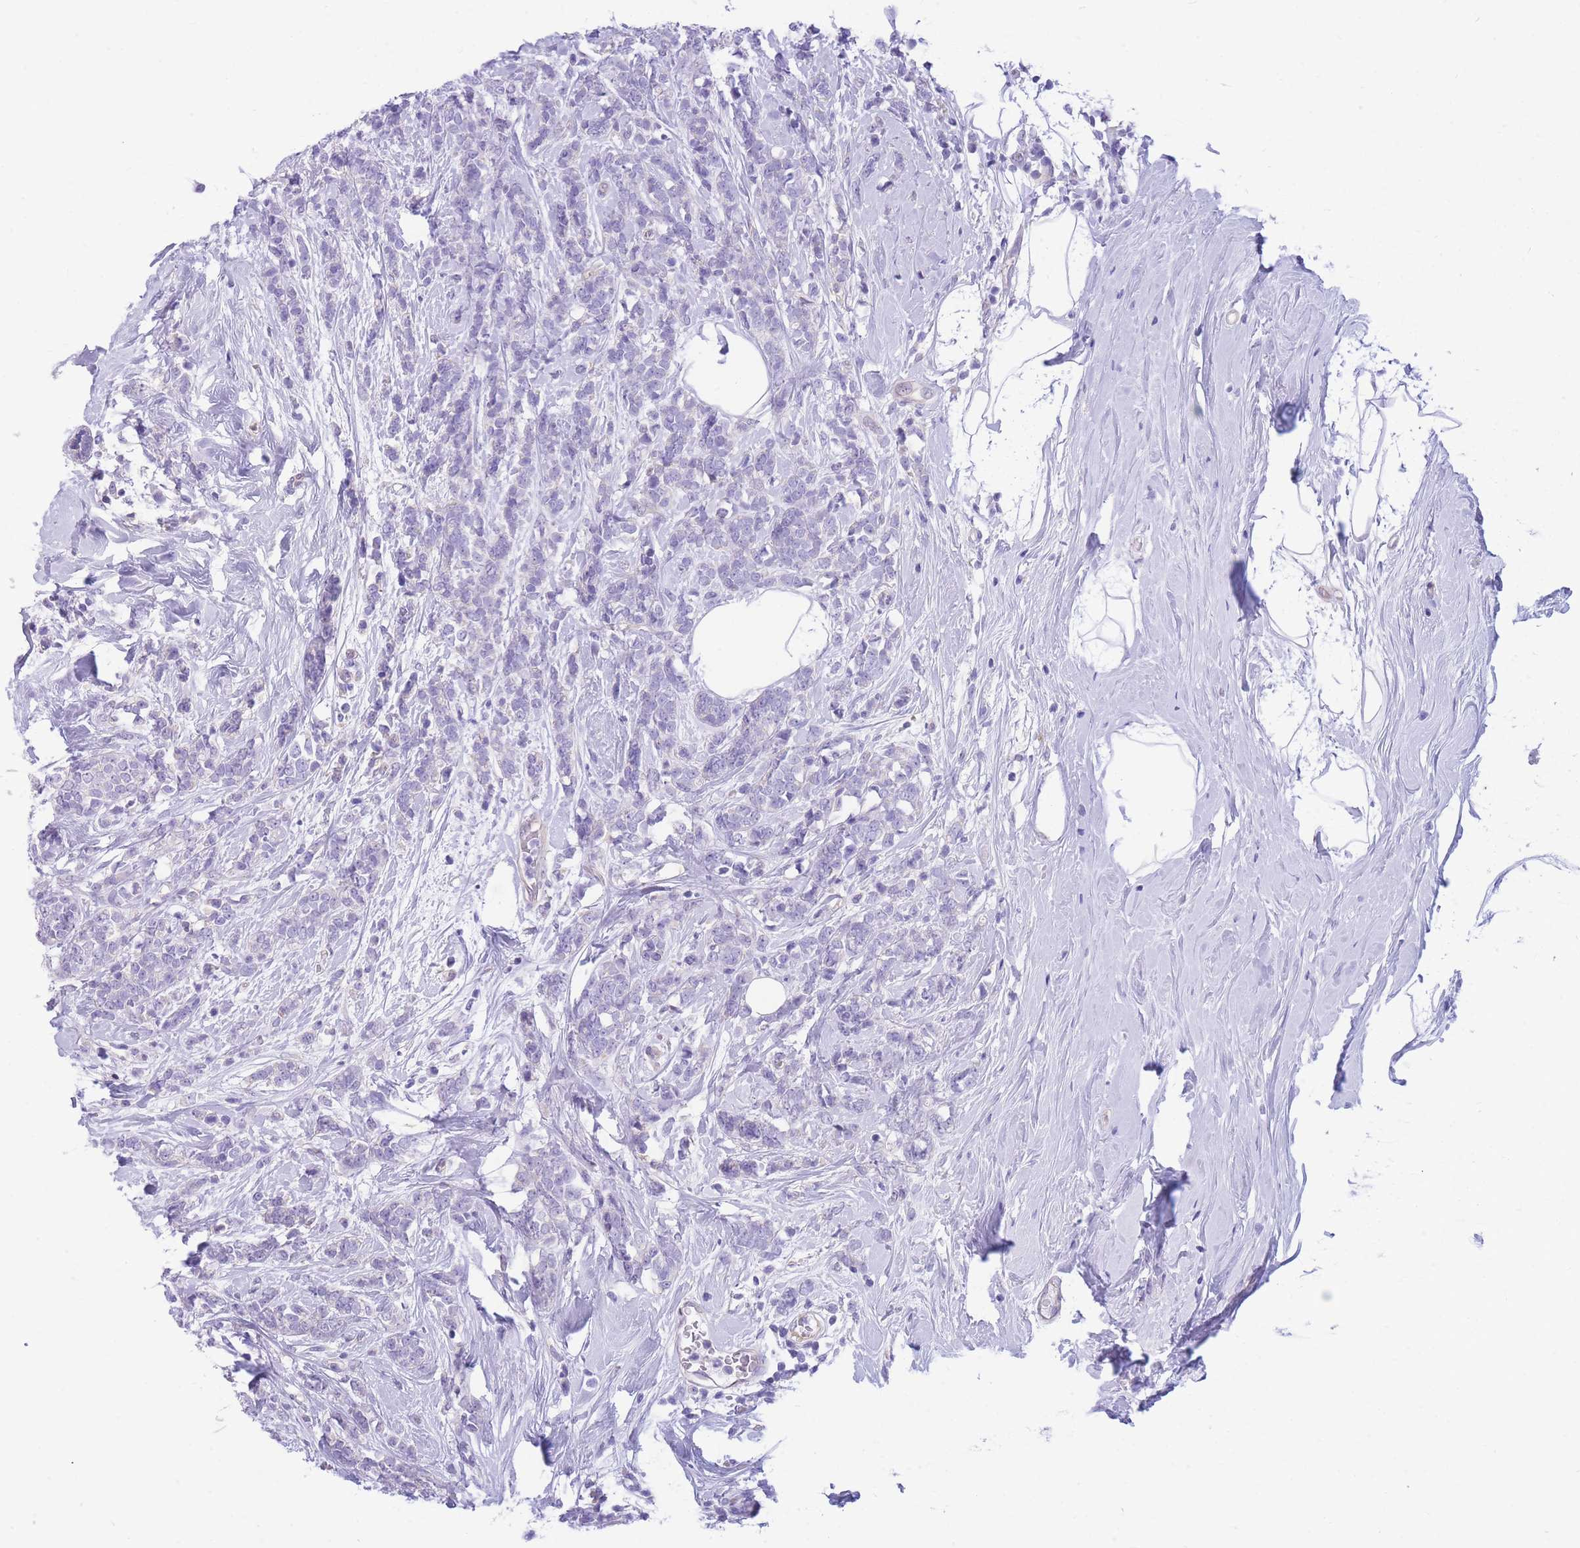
{"staining": {"intensity": "negative", "quantity": "none", "location": "none"}, "tissue": "breast cancer", "cell_type": "Tumor cells", "image_type": "cancer", "snomed": [{"axis": "morphology", "description": "Lobular carcinoma"}, {"axis": "topography", "description": "Breast"}], "caption": "Histopathology image shows no protein positivity in tumor cells of breast cancer tissue.", "gene": "ZNF311", "patient": {"sex": "female", "age": 58}}